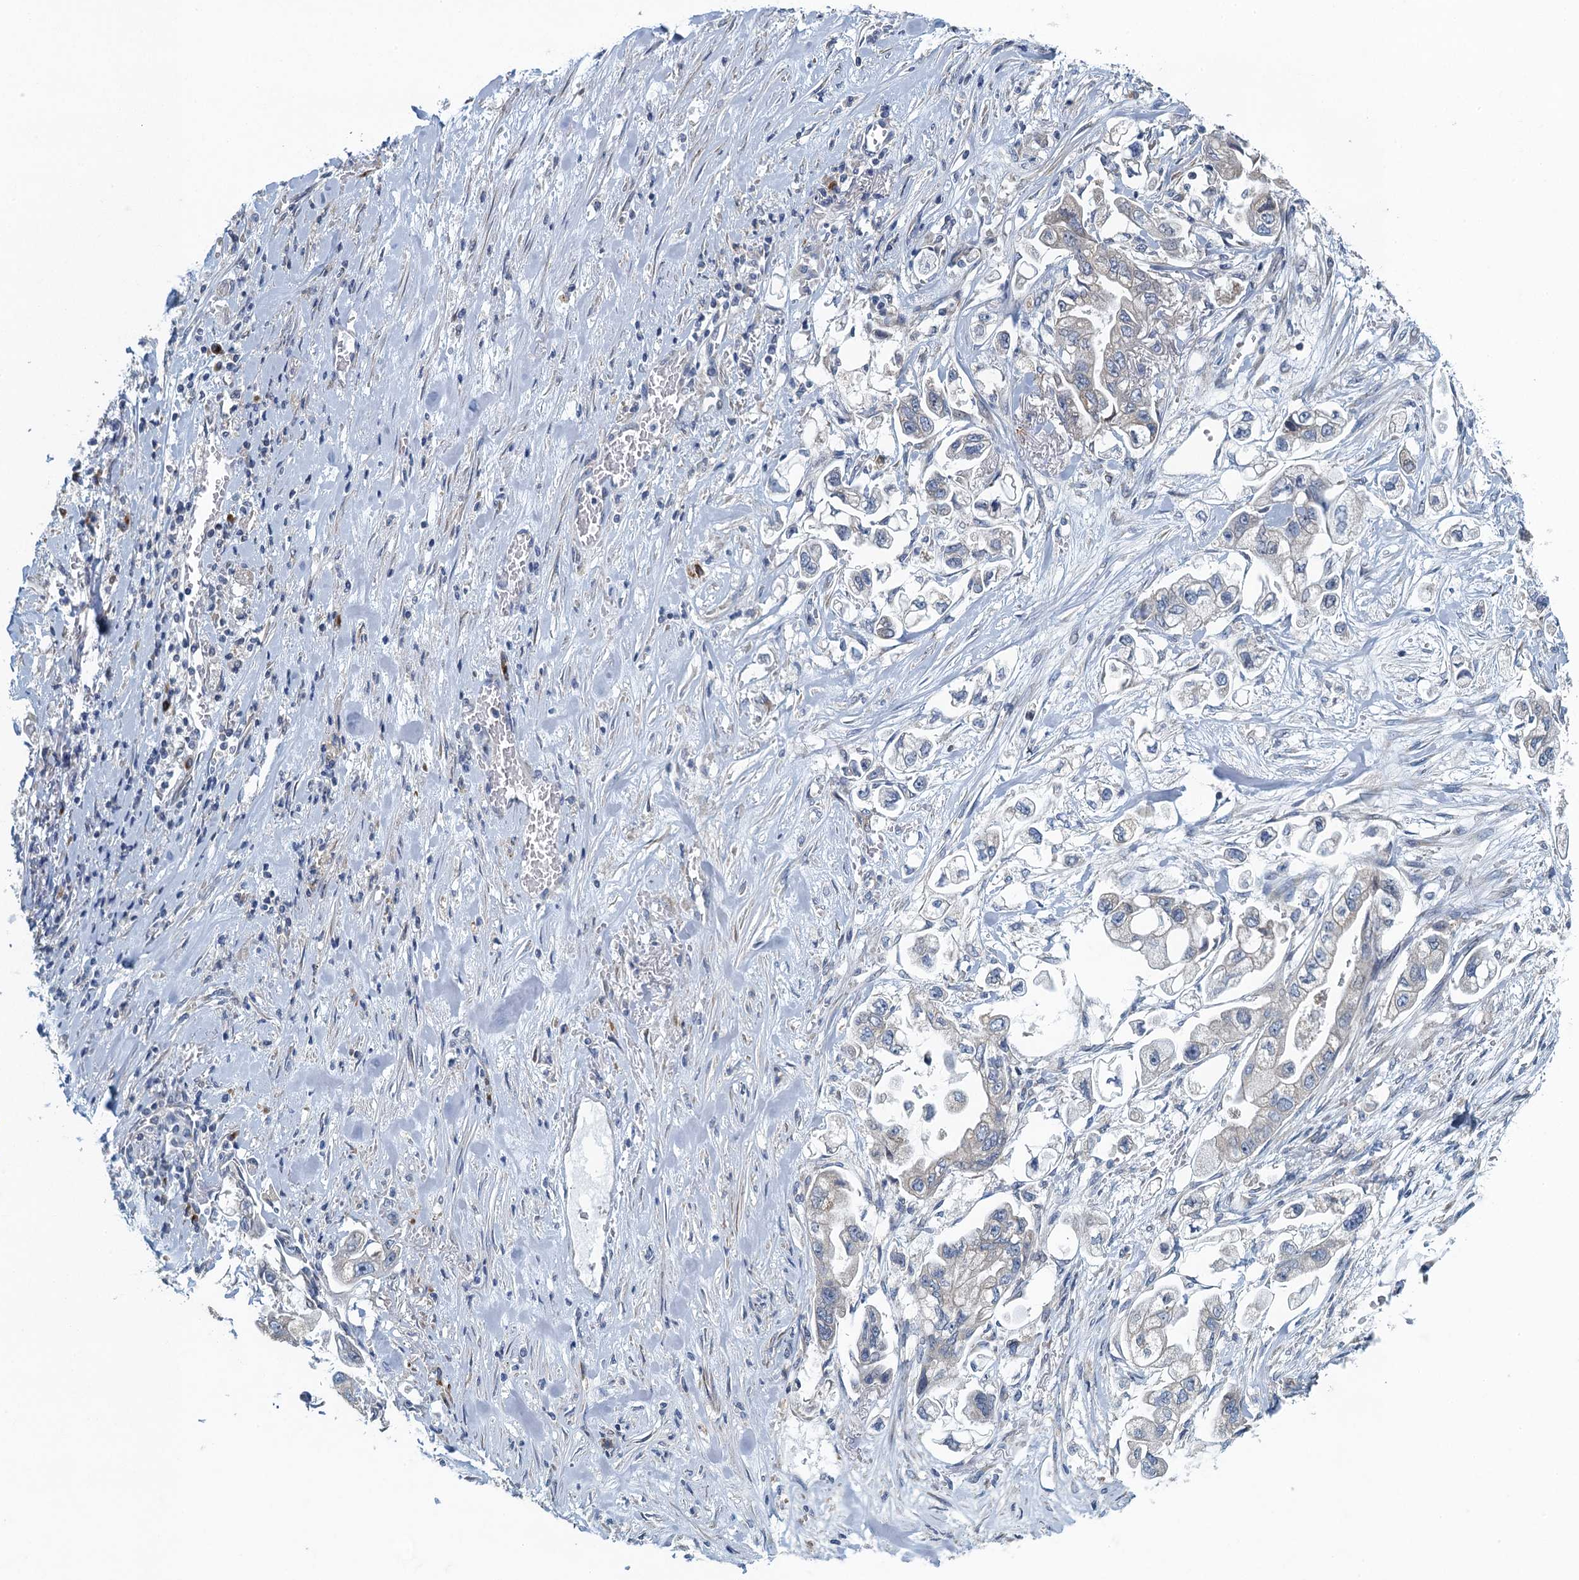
{"staining": {"intensity": "negative", "quantity": "none", "location": "none"}, "tissue": "stomach cancer", "cell_type": "Tumor cells", "image_type": "cancer", "snomed": [{"axis": "morphology", "description": "Adenocarcinoma, NOS"}, {"axis": "topography", "description": "Stomach"}], "caption": "Tumor cells are negative for protein expression in human stomach cancer.", "gene": "ALG2", "patient": {"sex": "male", "age": 62}}